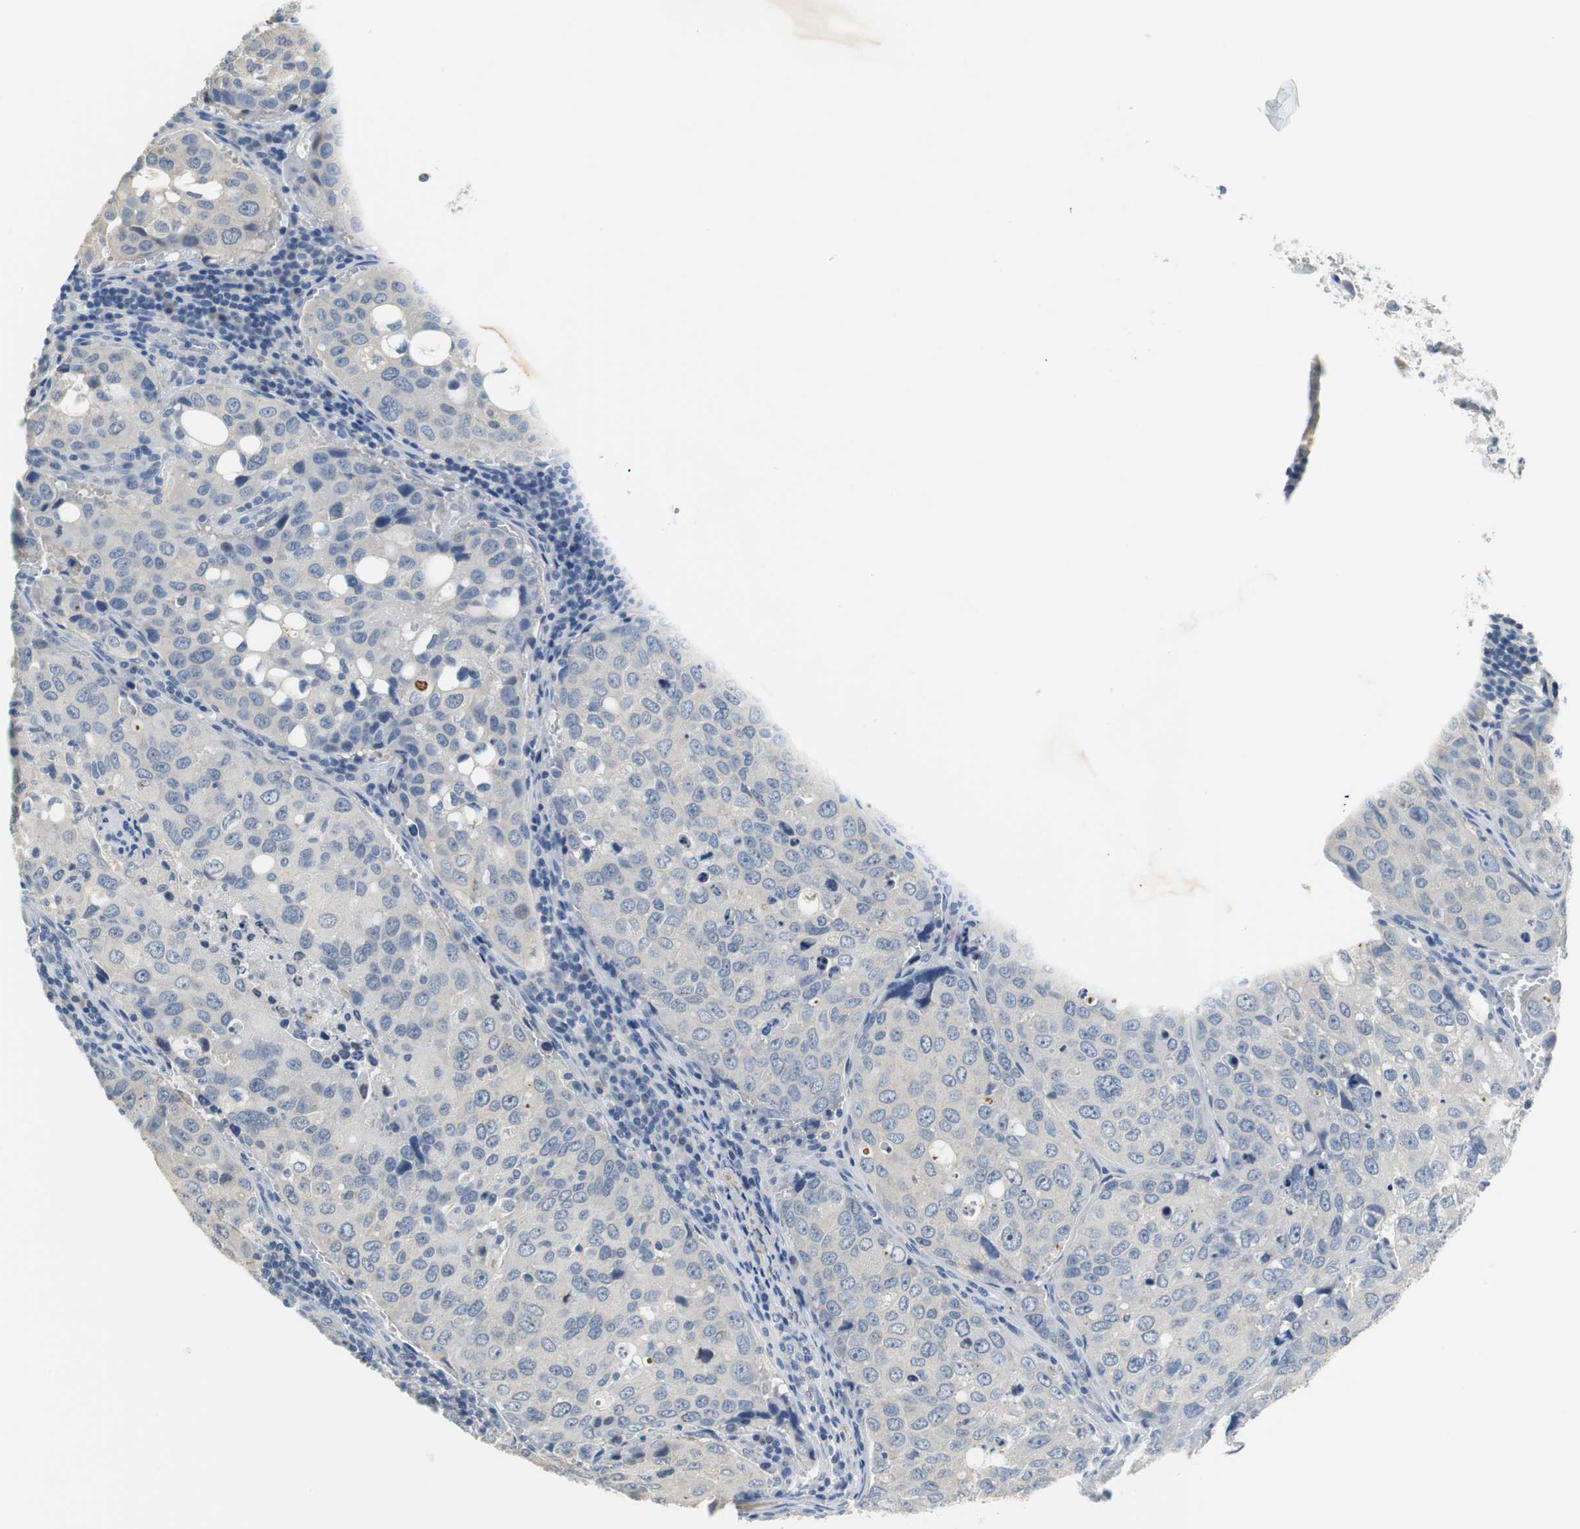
{"staining": {"intensity": "negative", "quantity": "none", "location": "none"}, "tissue": "urothelial cancer", "cell_type": "Tumor cells", "image_type": "cancer", "snomed": [{"axis": "morphology", "description": "Urothelial carcinoma, High grade"}, {"axis": "topography", "description": "Lymph node"}, {"axis": "topography", "description": "Urinary bladder"}], "caption": "The histopathology image reveals no significant staining in tumor cells of urothelial cancer.", "gene": "MUC7", "patient": {"sex": "male", "age": 51}}